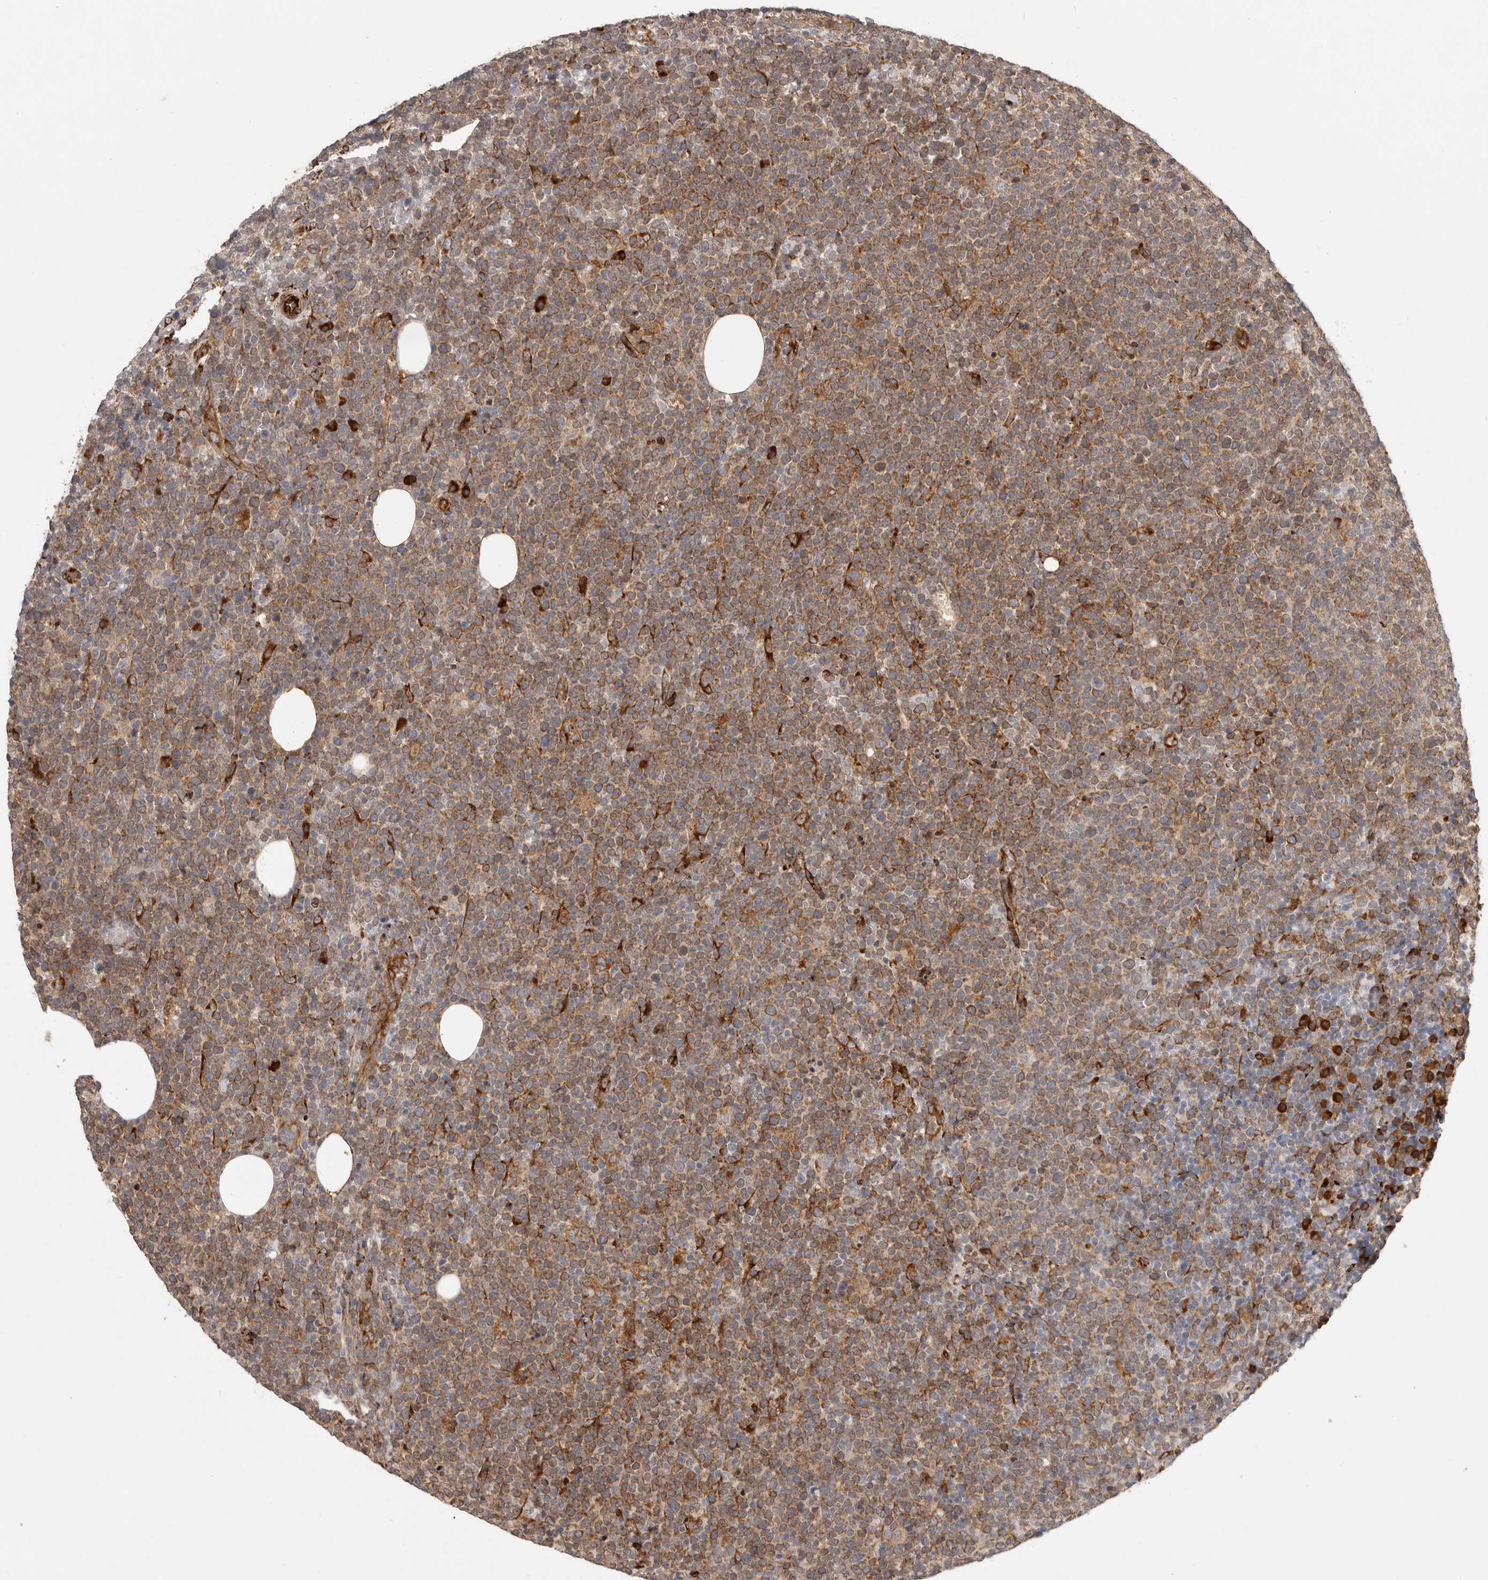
{"staining": {"intensity": "moderate", "quantity": ">75%", "location": "cytoplasmic/membranous"}, "tissue": "lymphoma", "cell_type": "Tumor cells", "image_type": "cancer", "snomed": [{"axis": "morphology", "description": "Malignant lymphoma, non-Hodgkin's type, High grade"}, {"axis": "topography", "description": "Lymph node"}], "caption": "This photomicrograph exhibits immunohistochemistry (IHC) staining of human malignant lymphoma, non-Hodgkin's type (high-grade), with medium moderate cytoplasmic/membranous expression in approximately >75% of tumor cells.", "gene": "WDTC1", "patient": {"sex": "male", "age": 61}}